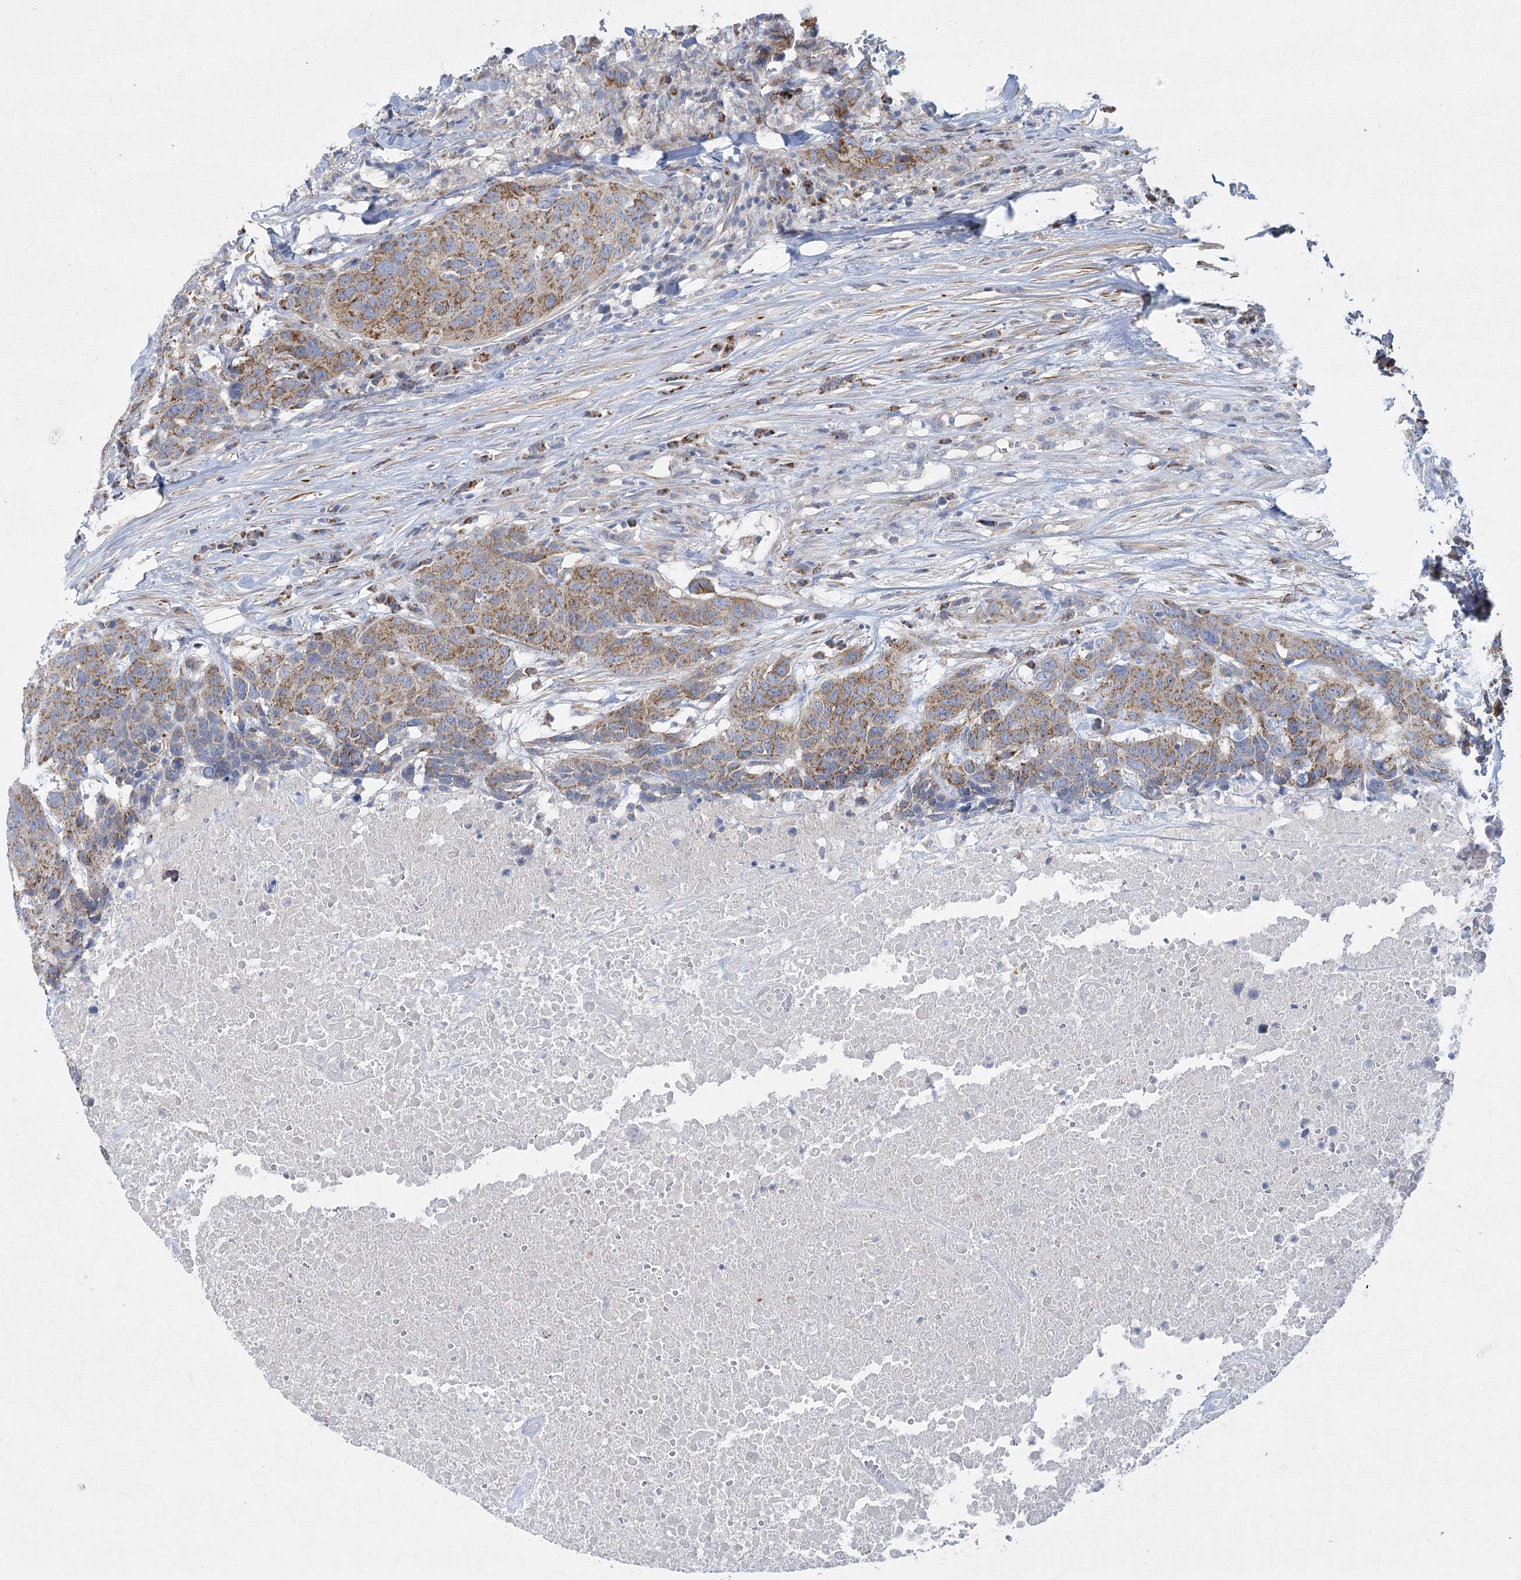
{"staining": {"intensity": "moderate", "quantity": ">75%", "location": "cytoplasmic/membranous"}, "tissue": "head and neck cancer", "cell_type": "Tumor cells", "image_type": "cancer", "snomed": [{"axis": "morphology", "description": "Squamous cell carcinoma, NOS"}, {"axis": "topography", "description": "Head-Neck"}], "caption": "Head and neck cancer (squamous cell carcinoma) was stained to show a protein in brown. There is medium levels of moderate cytoplasmic/membranous expression in about >75% of tumor cells.", "gene": "DHTKD1", "patient": {"sex": "male", "age": 66}}